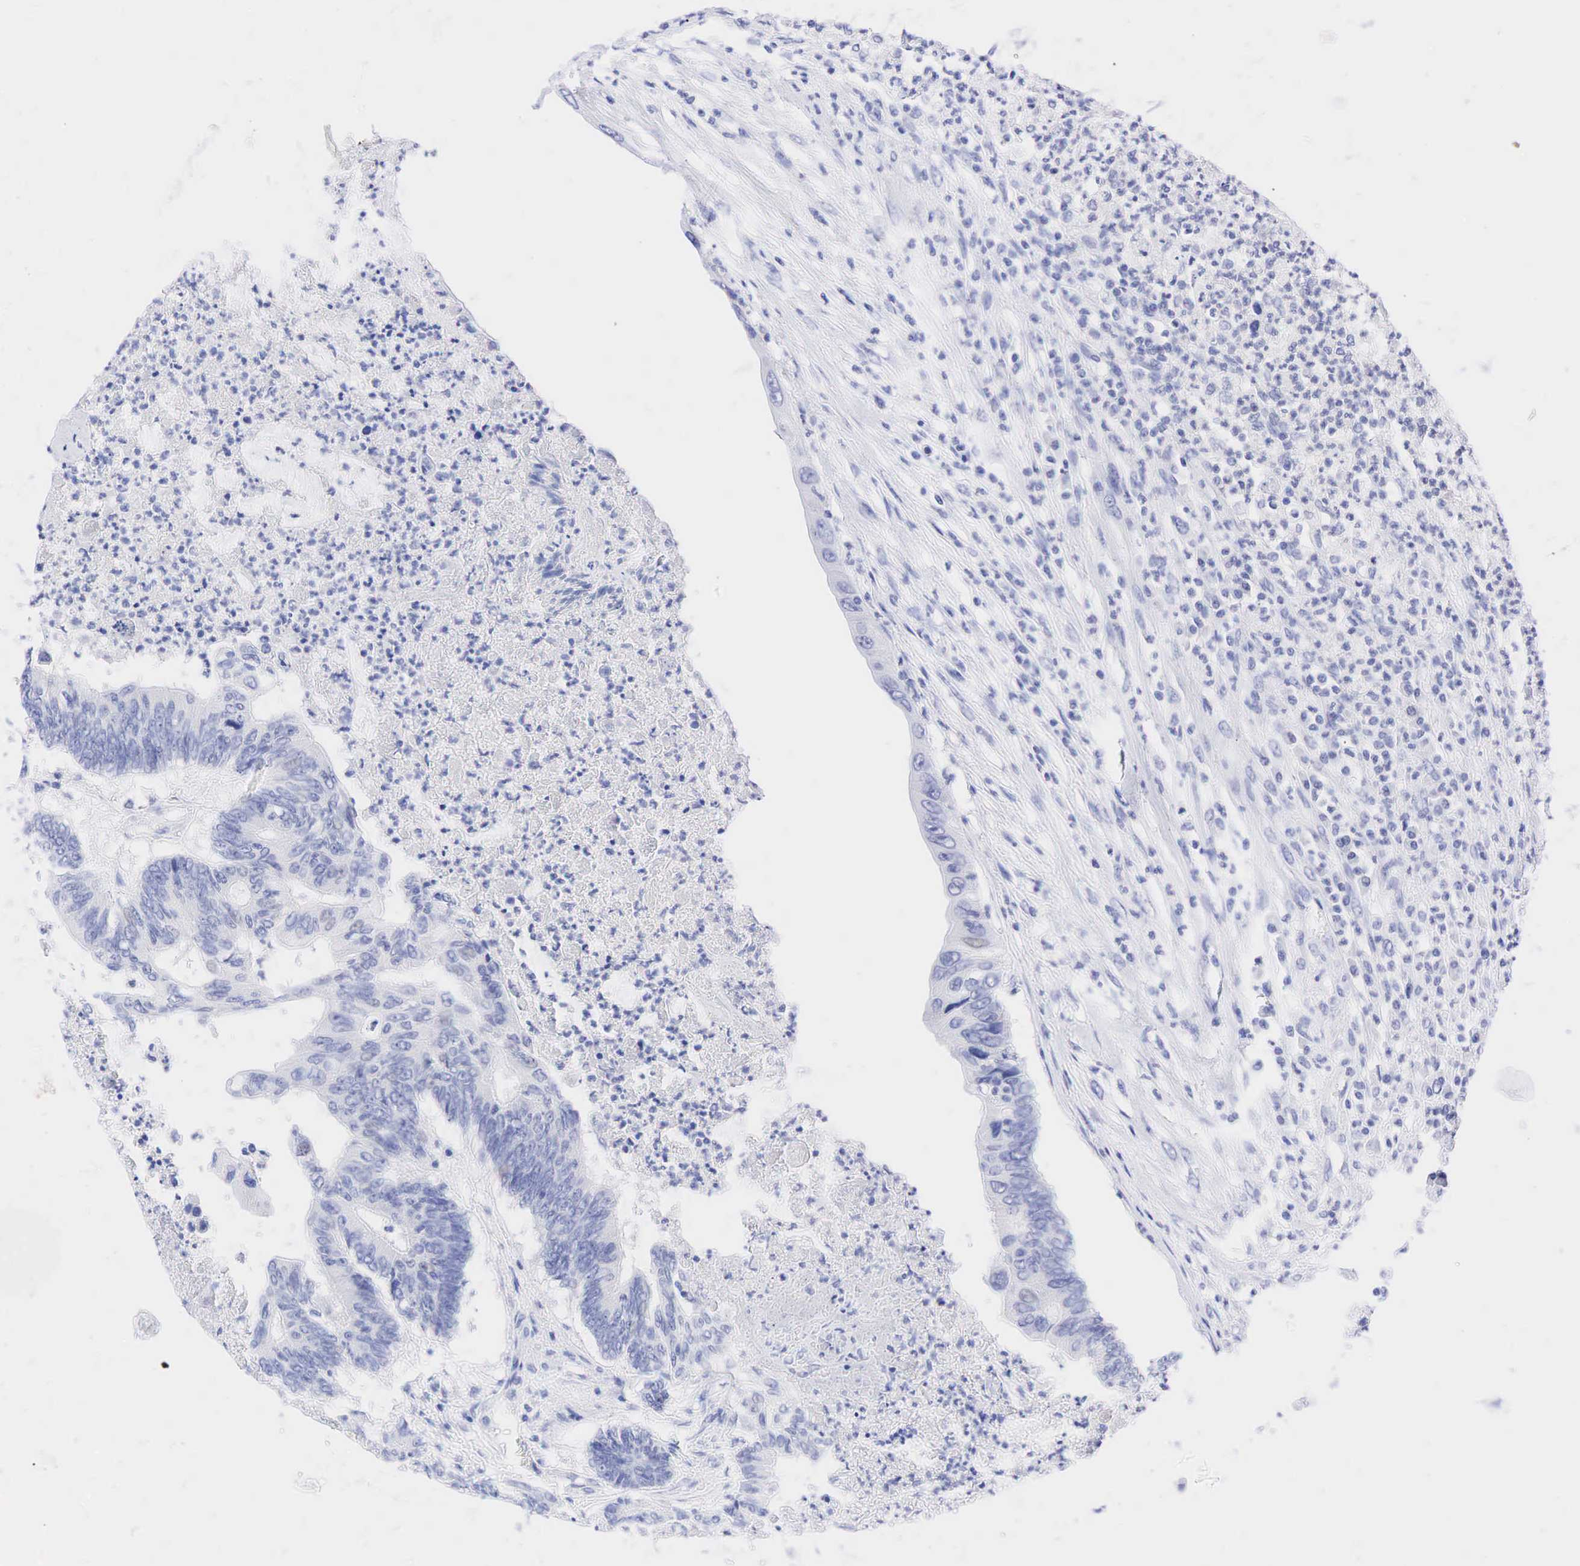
{"staining": {"intensity": "negative", "quantity": "none", "location": "none"}, "tissue": "colorectal cancer", "cell_type": "Tumor cells", "image_type": "cancer", "snomed": [{"axis": "morphology", "description": "Adenocarcinoma, NOS"}, {"axis": "topography", "description": "Colon"}], "caption": "This histopathology image is of colorectal adenocarcinoma stained with immunohistochemistry to label a protein in brown with the nuclei are counter-stained blue. There is no staining in tumor cells. (Stains: DAB (3,3'-diaminobenzidine) IHC with hematoxylin counter stain, Microscopy: brightfield microscopy at high magnification).", "gene": "AR", "patient": {"sex": "male", "age": 65}}